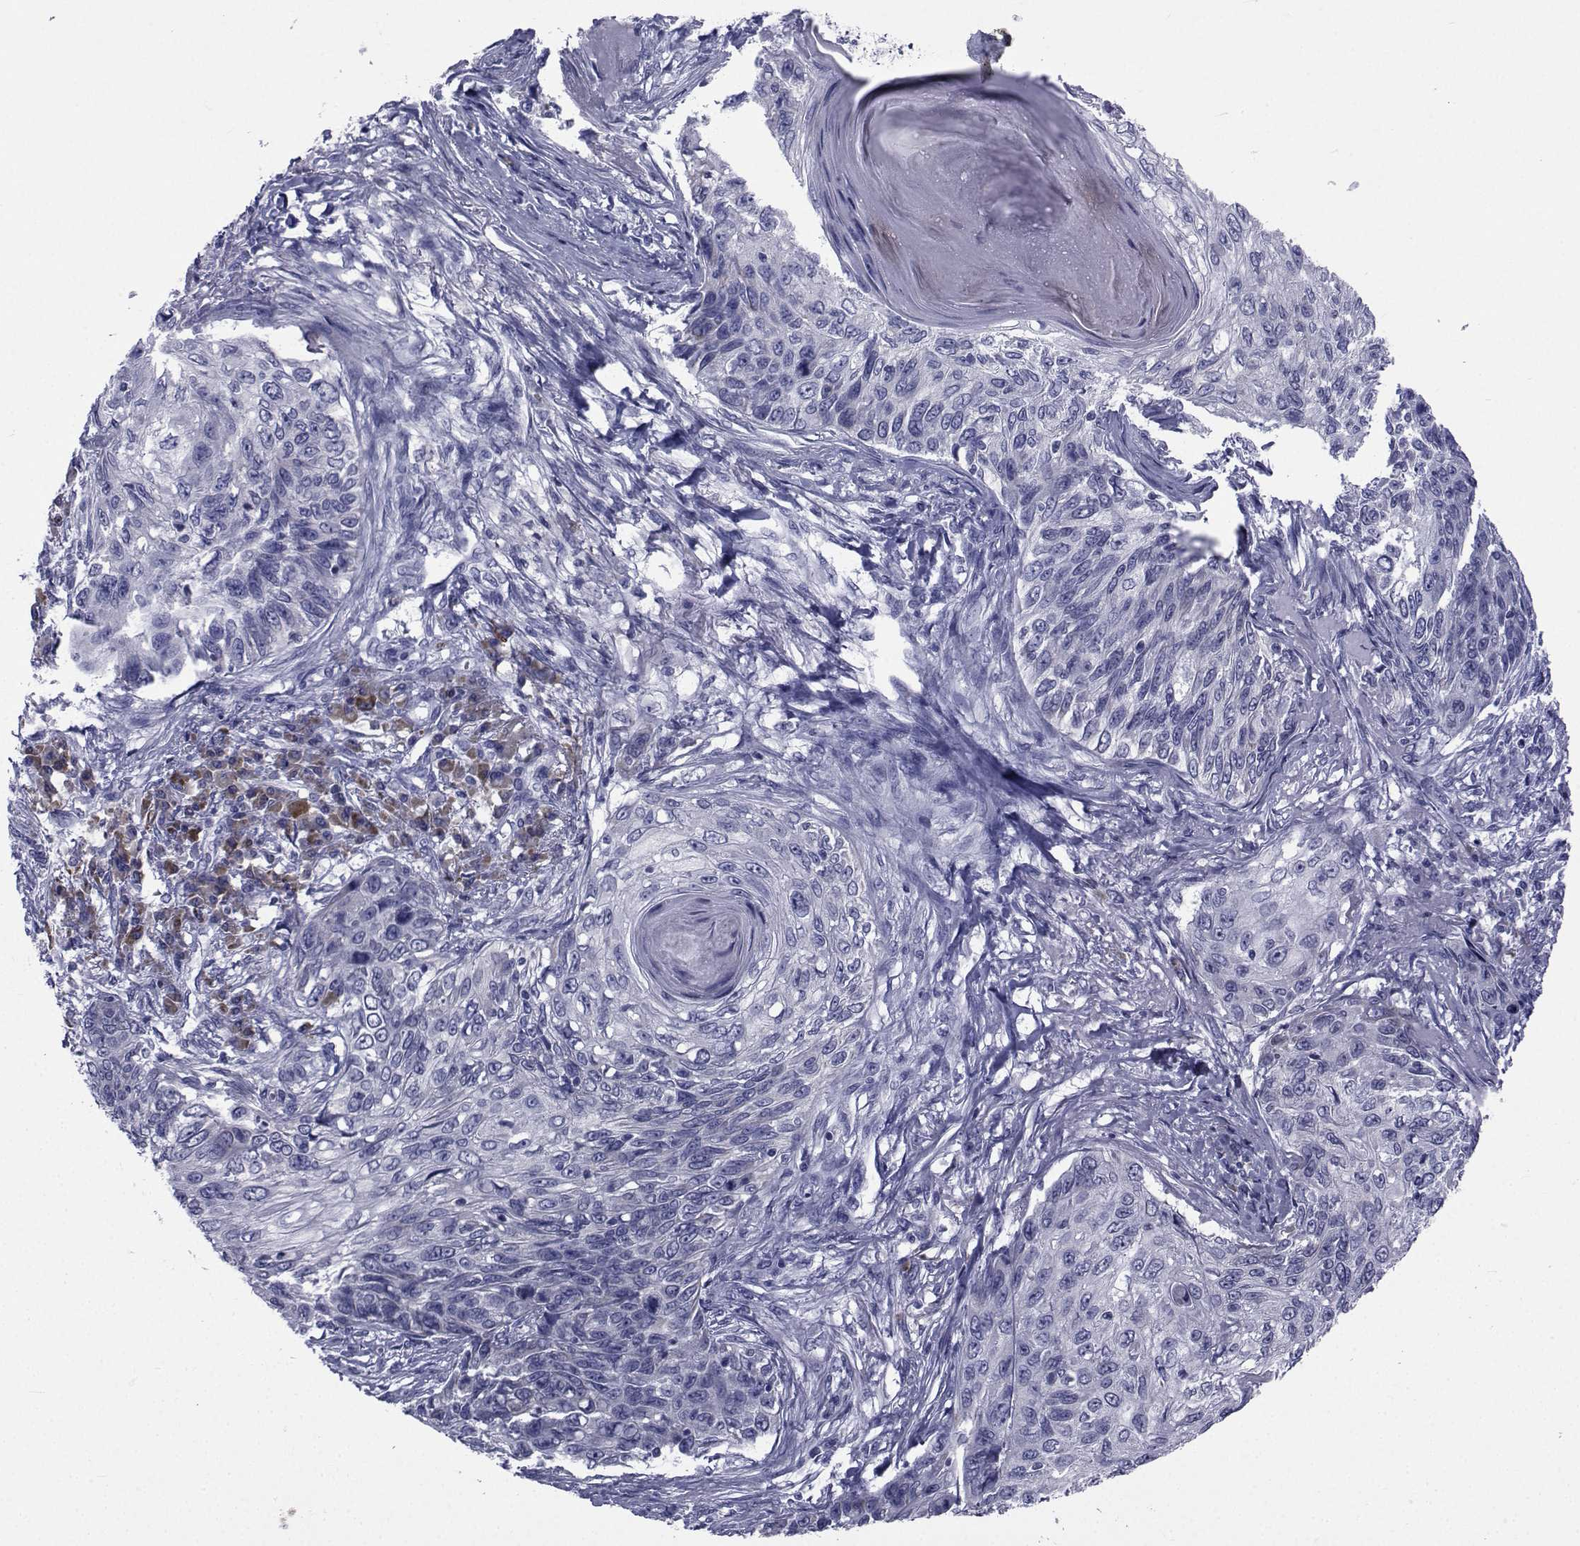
{"staining": {"intensity": "negative", "quantity": "none", "location": "none"}, "tissue": "skin cancer", "cell_type": "Tumor cells", "image_type": "cancer", "snomed": [{"axis": "morphology", "description": "Squamous cell carcinoma, NOS"}, {"axis": "topography", "description": "Skin"}], "caption": "Skin cancer stained for a protein using IHC exhibits no positivity tumor cells.", "gene": "ROPN1", "patient": {"sex": "male", "age": 92}}